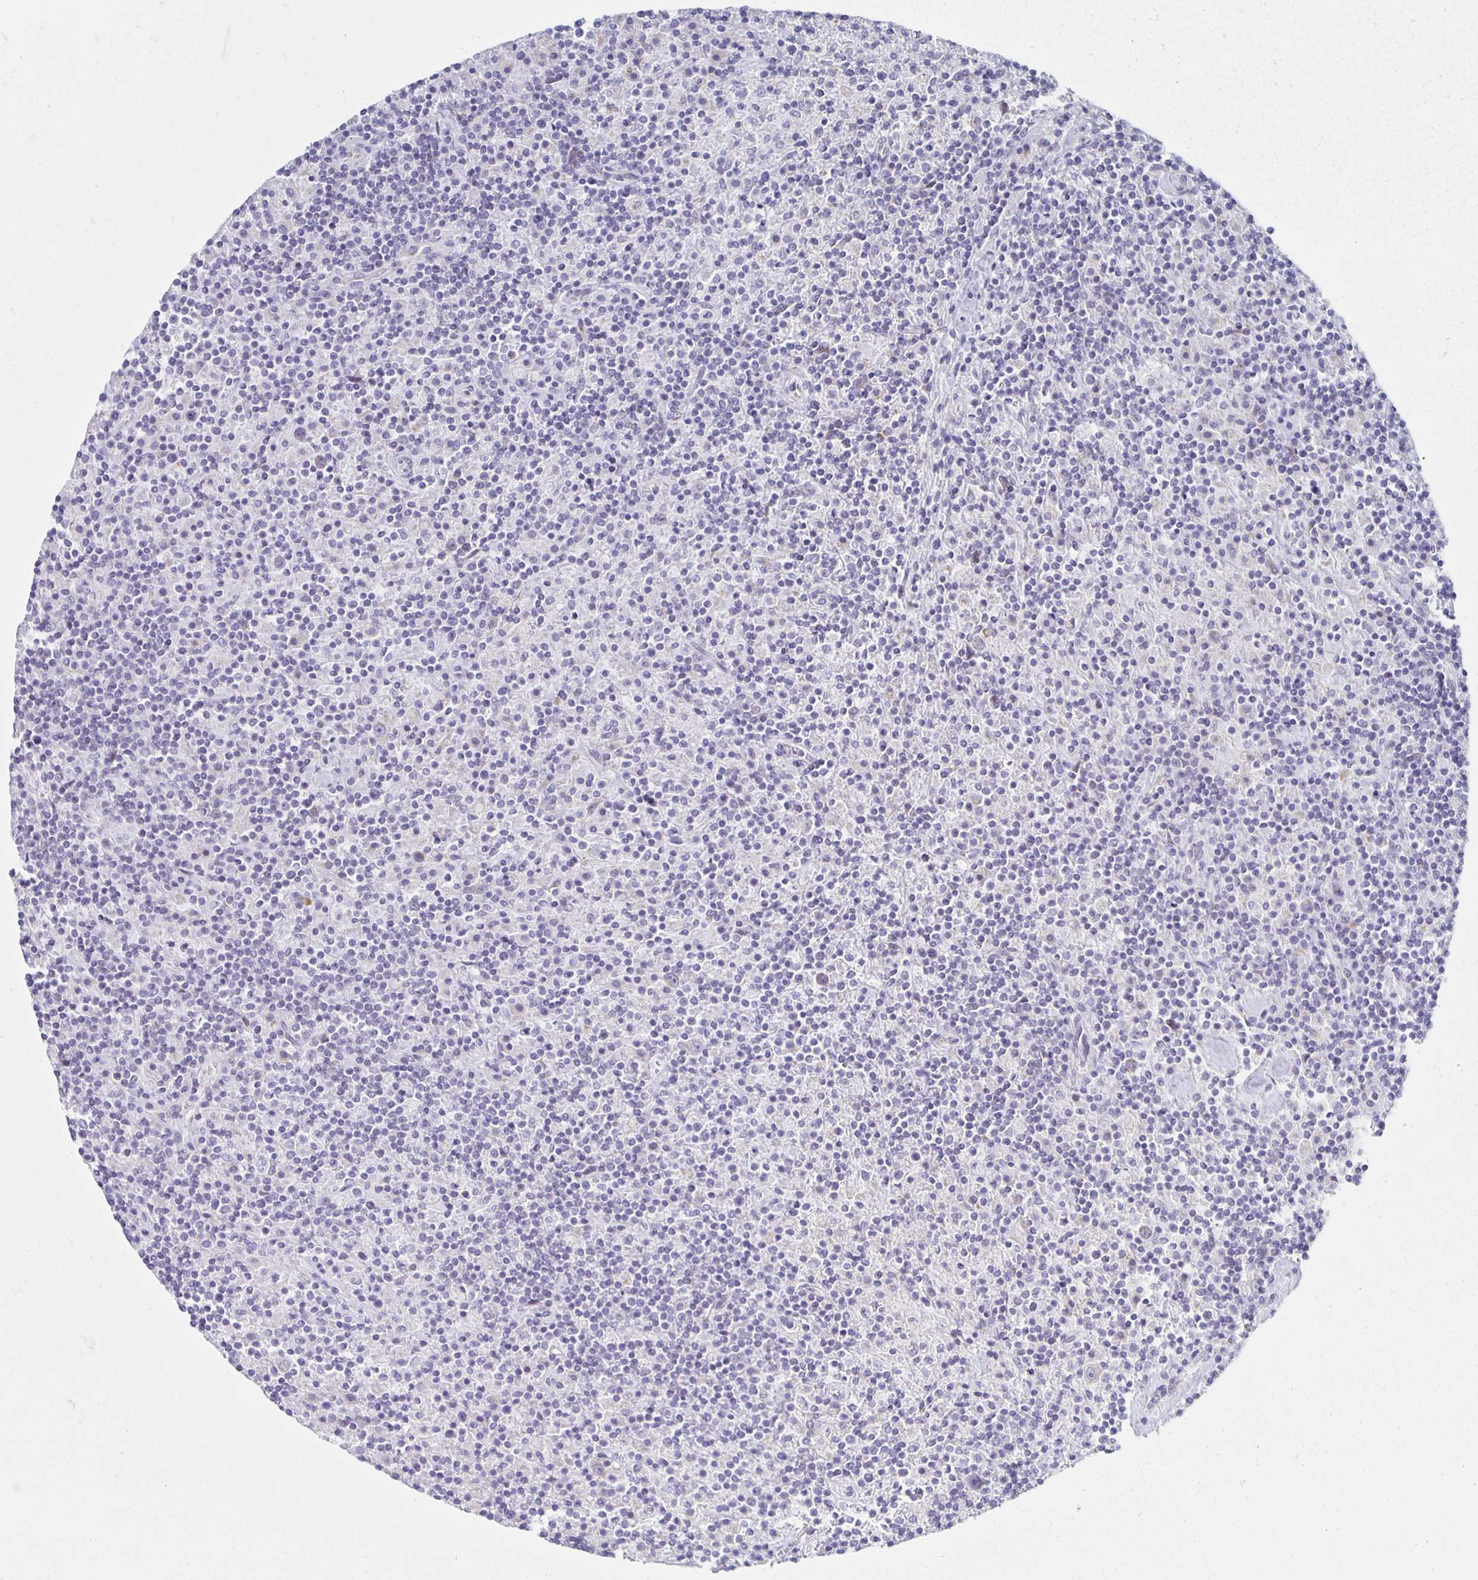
{"staining": {"intensity": "negative", "quantity": "none", "location": "none"}, "tissue": "lymphoma", "cell_type": "Tumor cells", "image_type": "cancer", "snomed": [{"axis": "morphology", "description": "Hodgkin's disease, NOS"}, {"axis": "topography", "description": "Thymus, NOS"}], "caption": "There is no significant staining in tumor cells of lymphoma.", "gene": "TEX44", "patient": {"sex": "female", "age": 17}}